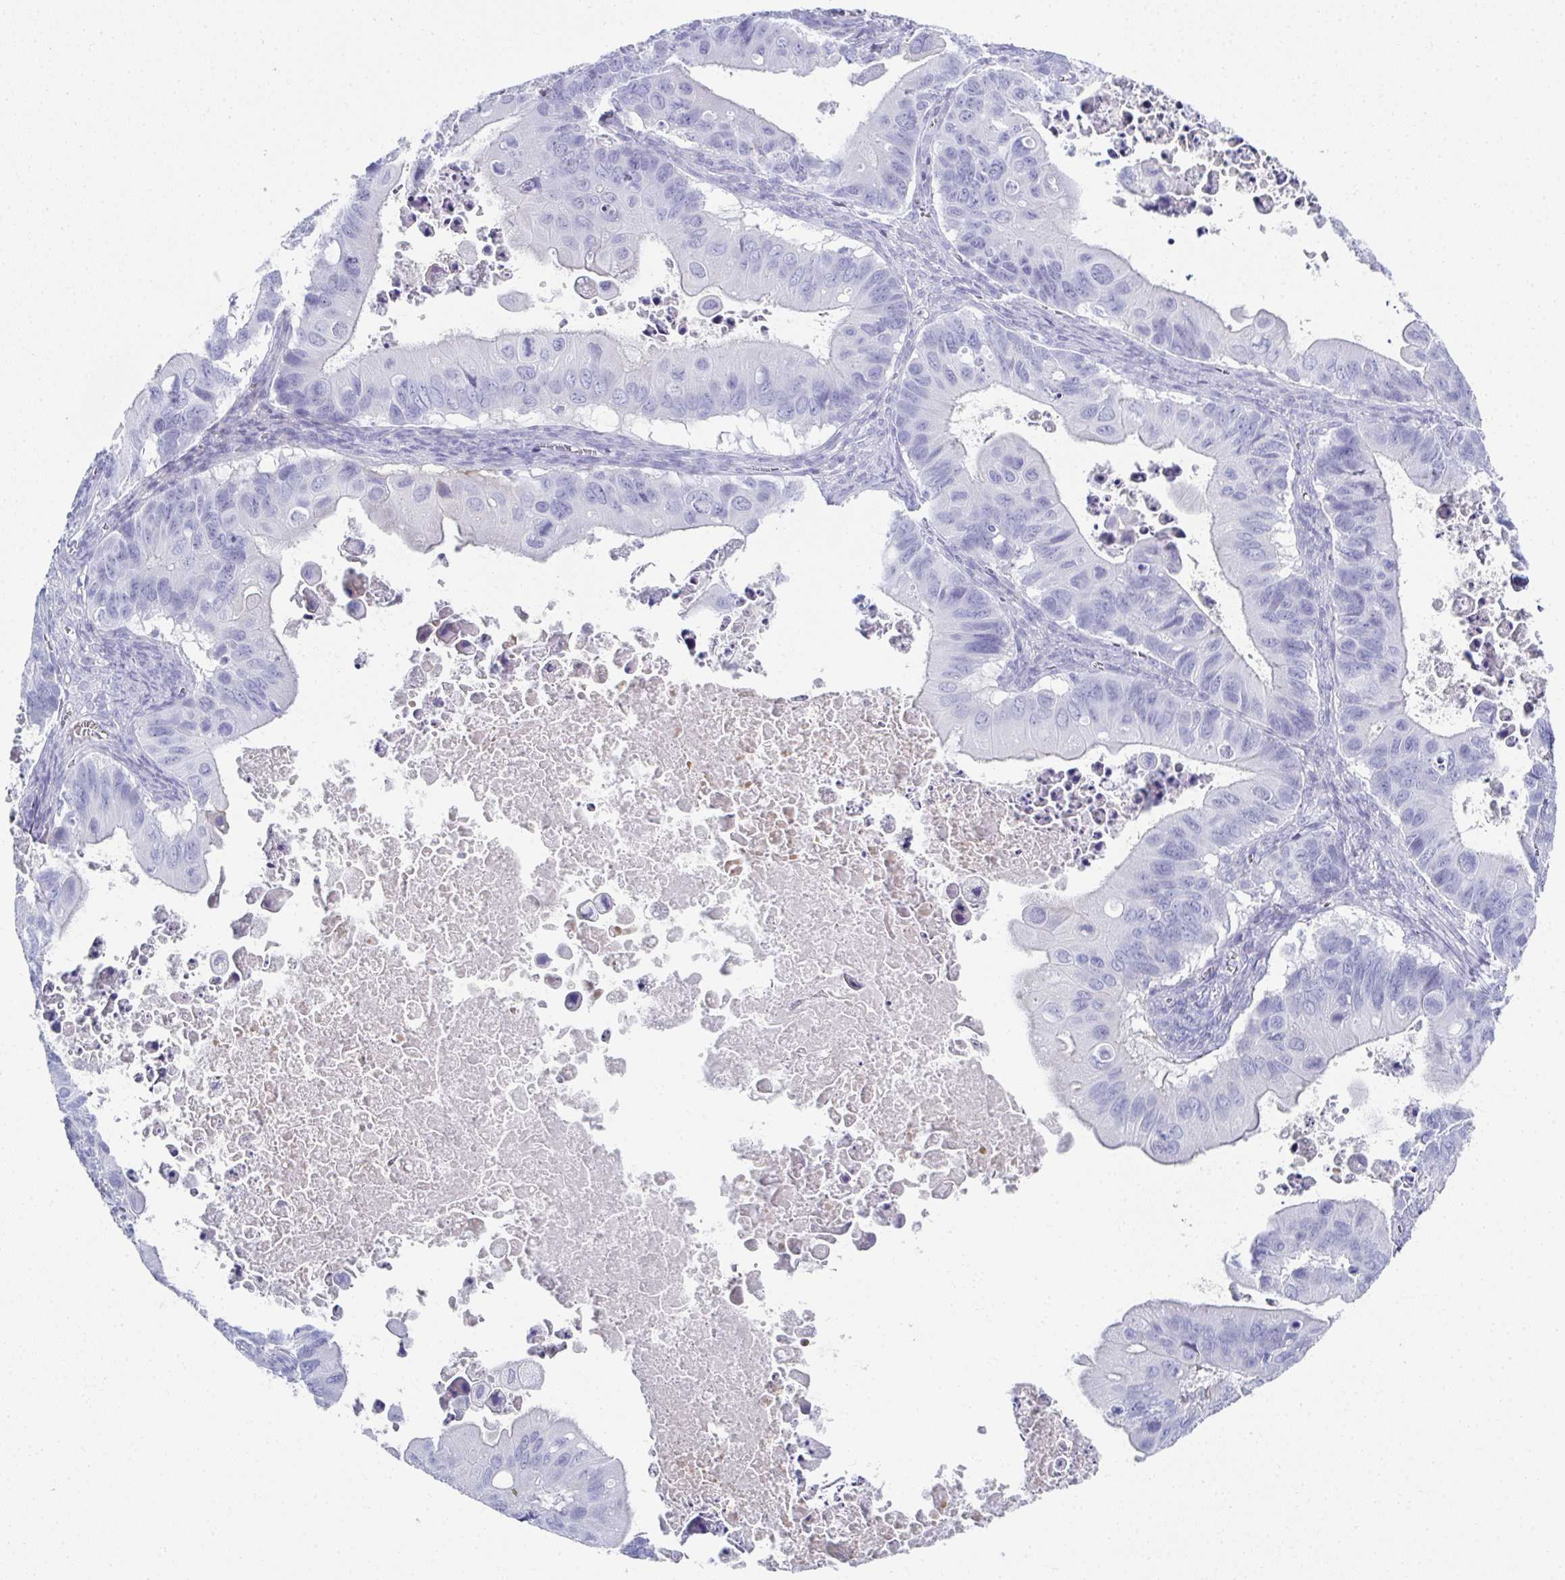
{"staining": {"intensity": "negative", "quantity": "none", "location": "none"}, "tissue": "ovarian cancer", "cell_type": "Tumor cells", "image_type": "cancer", "snomed": [{"axis": "morphology", "description": "Cystadenocarcinoma, mucinous, NOS"}, {"axis": "topography", "description": "Ovary"}], "caption": "Tumor cells show no significant expression in ovarian mucinous cystadenocarcinoma.", "gene": "SYCP1", "patient": {"sex": "female", "age": 64}}